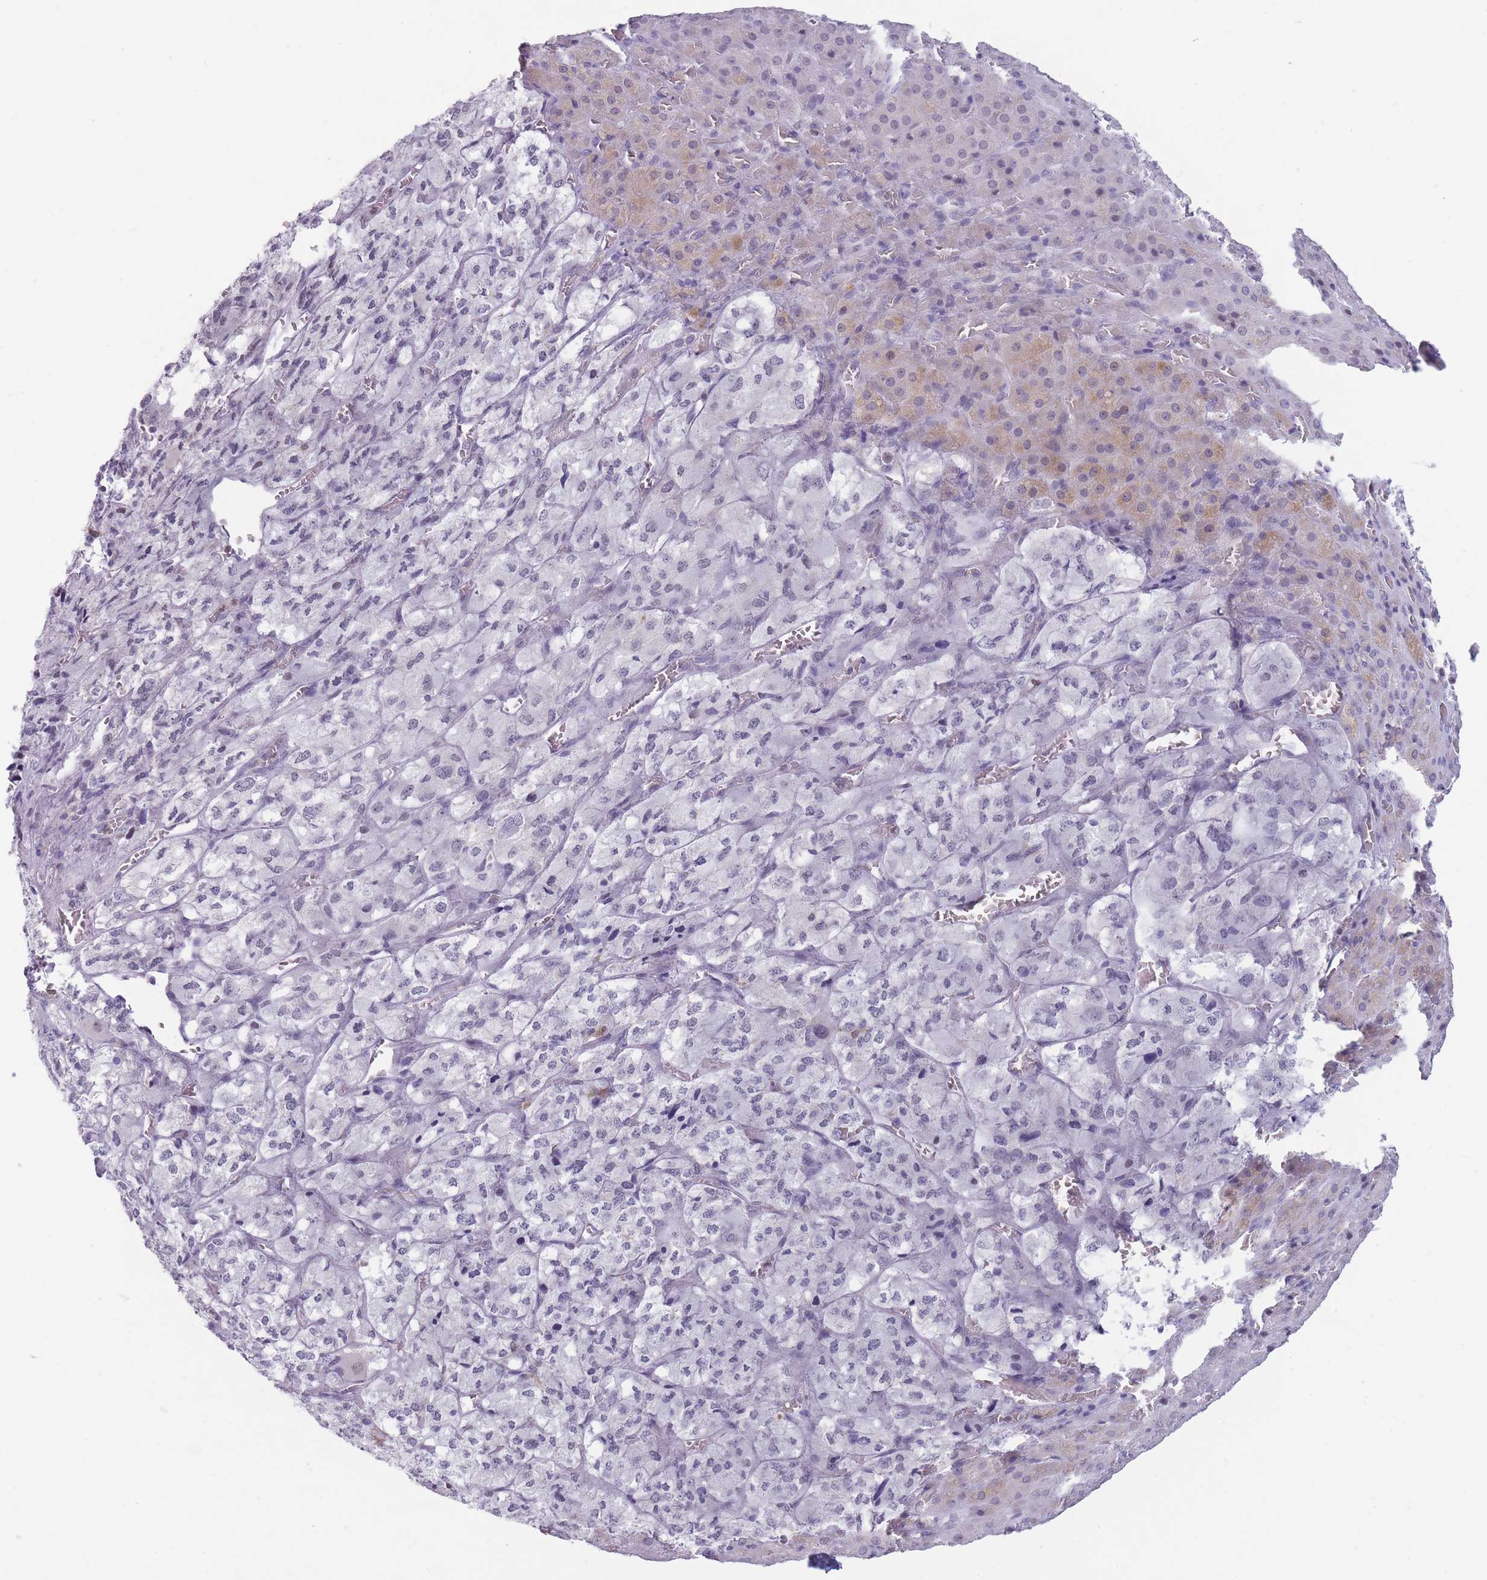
{"staining": {"intensity": "weak", "quantity": "<25%", "location": "nuclear"}, "tissue": "adrenal gland", "cell_type": "Glandular cells", "image_type": "normal", "snomed": [{"axis": "morphology", "description": "Normal tissue, NOS"}, {"axis": "topography", "description": "Adrenal gland"}], "caption": "This is an IHC photomicrograph of unremarkable adrenal gland. There is no positivity in glandular cells.", "gene": "ARID3B", "patient": {"sex": "female", "age": 41}}